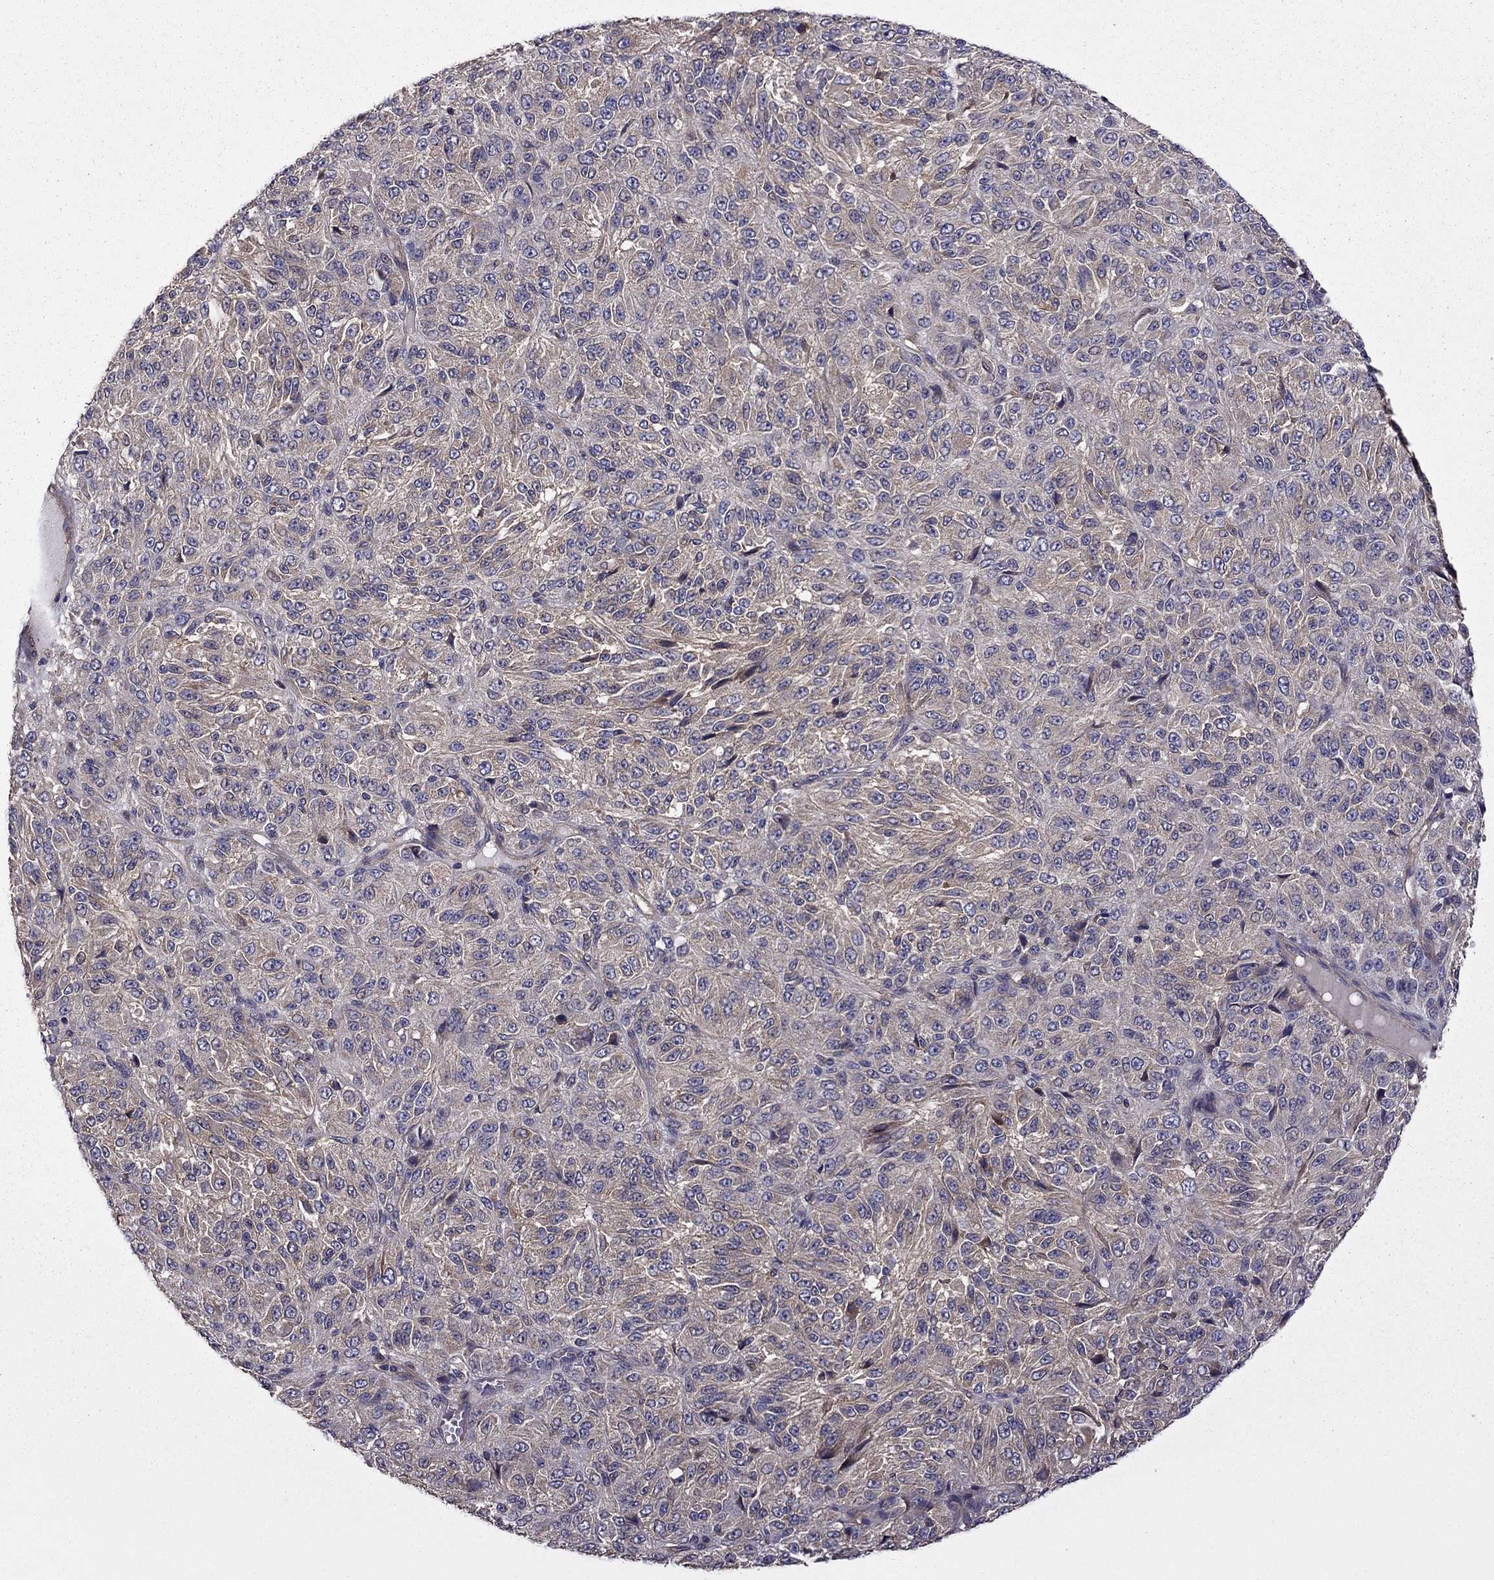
{"staining": {"intensity": "negative", "quantity": "none", "location": "none"}, "tissue": "melanoma", "cell_type": "Tumor cells", "image_type": "cancer", "snomed": [{"axis": "morphology", "description": "Malignant melanoma, Metastatic site"}, {"axis": "topography", "description": "Brain"}], "caption": "Tumor cells show no significant staining in melanoma.", "gene": "ITGB1", "patient": {"sex": "female", "age": 56}}